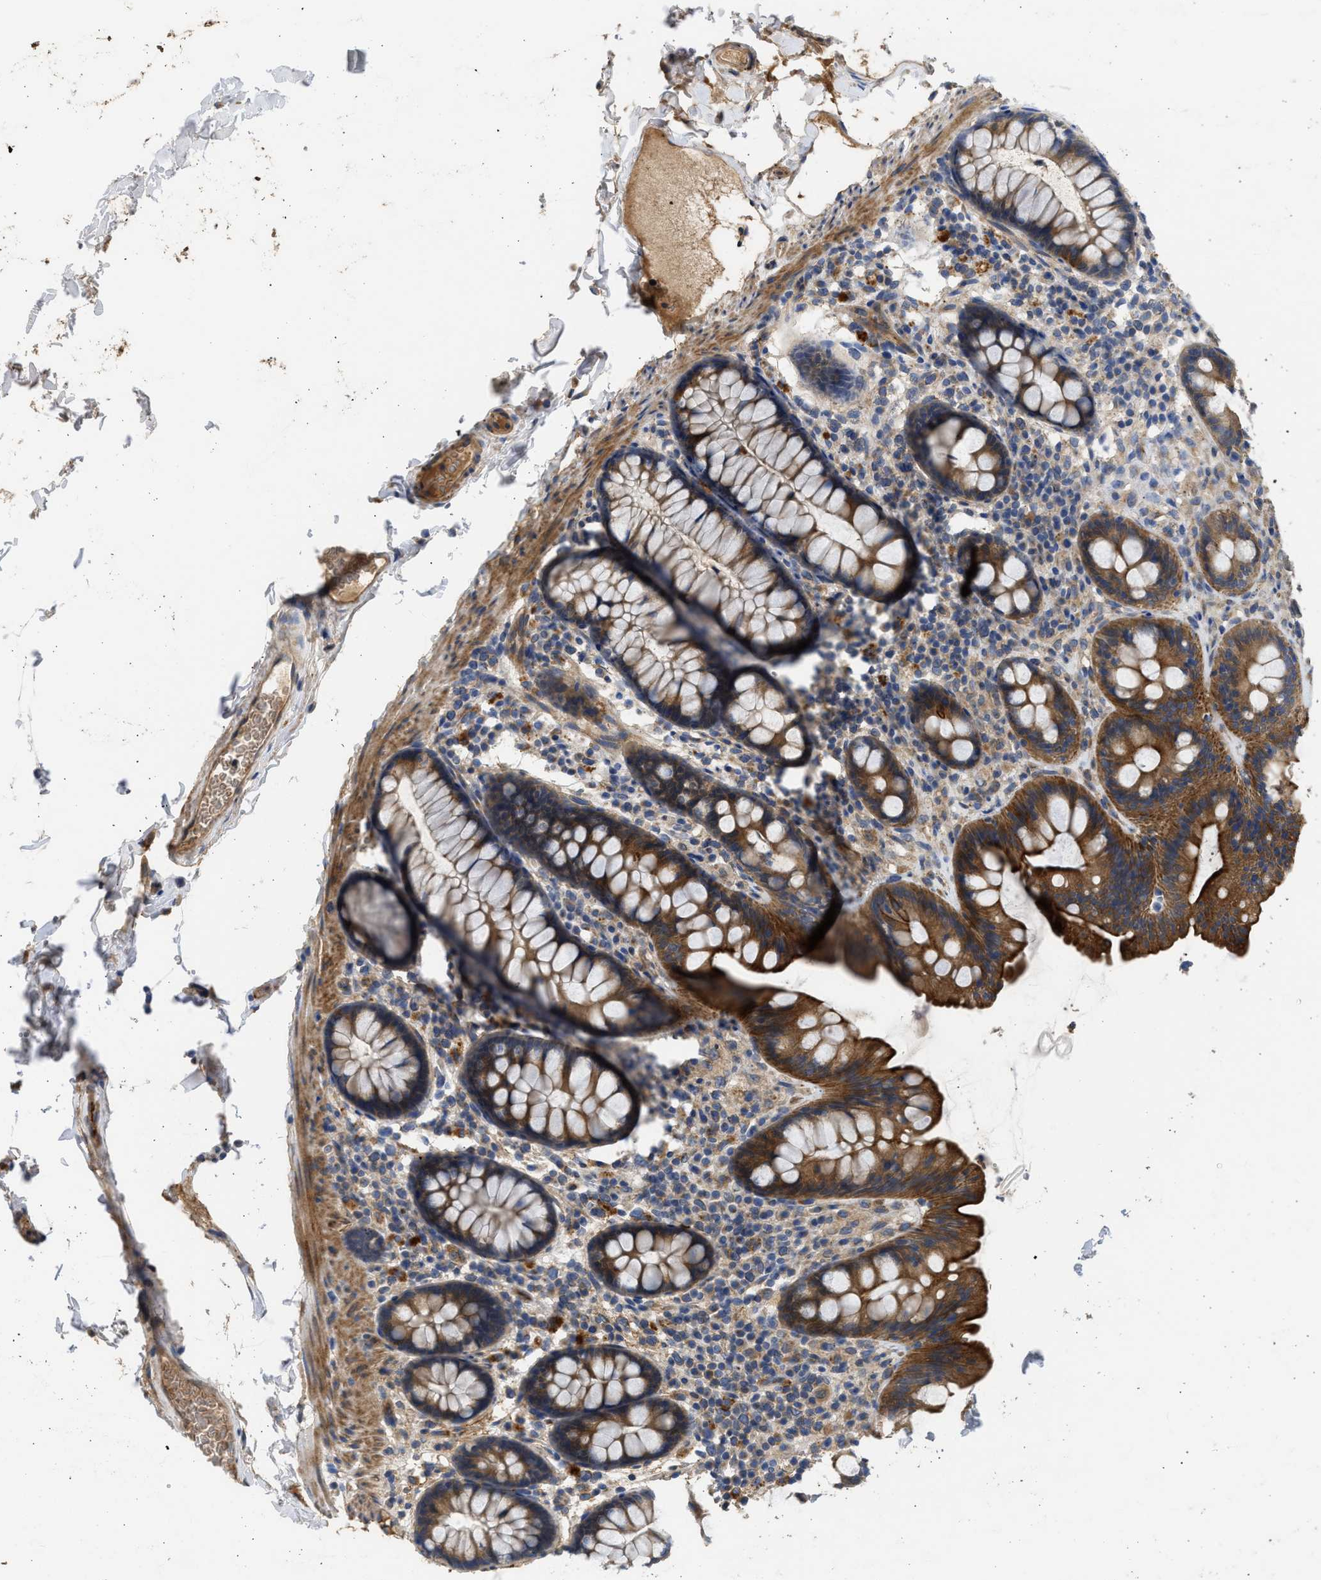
{"staining": {"intensity": "moderate", "quantity": ">75%", "location": "cytoplasmic/membranous"}, "tissue": "colon", "cell_type": "Endothelial cells", "image_type": "normal", "snomed": [{"axis": "morphology", "description": "Normal tissue, NOS"}, {"axis": "topography", "description": "Colon"}], "caption": "The immunohistochemical stain shows moderate cytoplasmic/membranous staining in endothelial cells of normal colon. Nuclei are stained in blue.", "gene": "CSRNP2", "patient": {"sex": "female", "age": 80}}